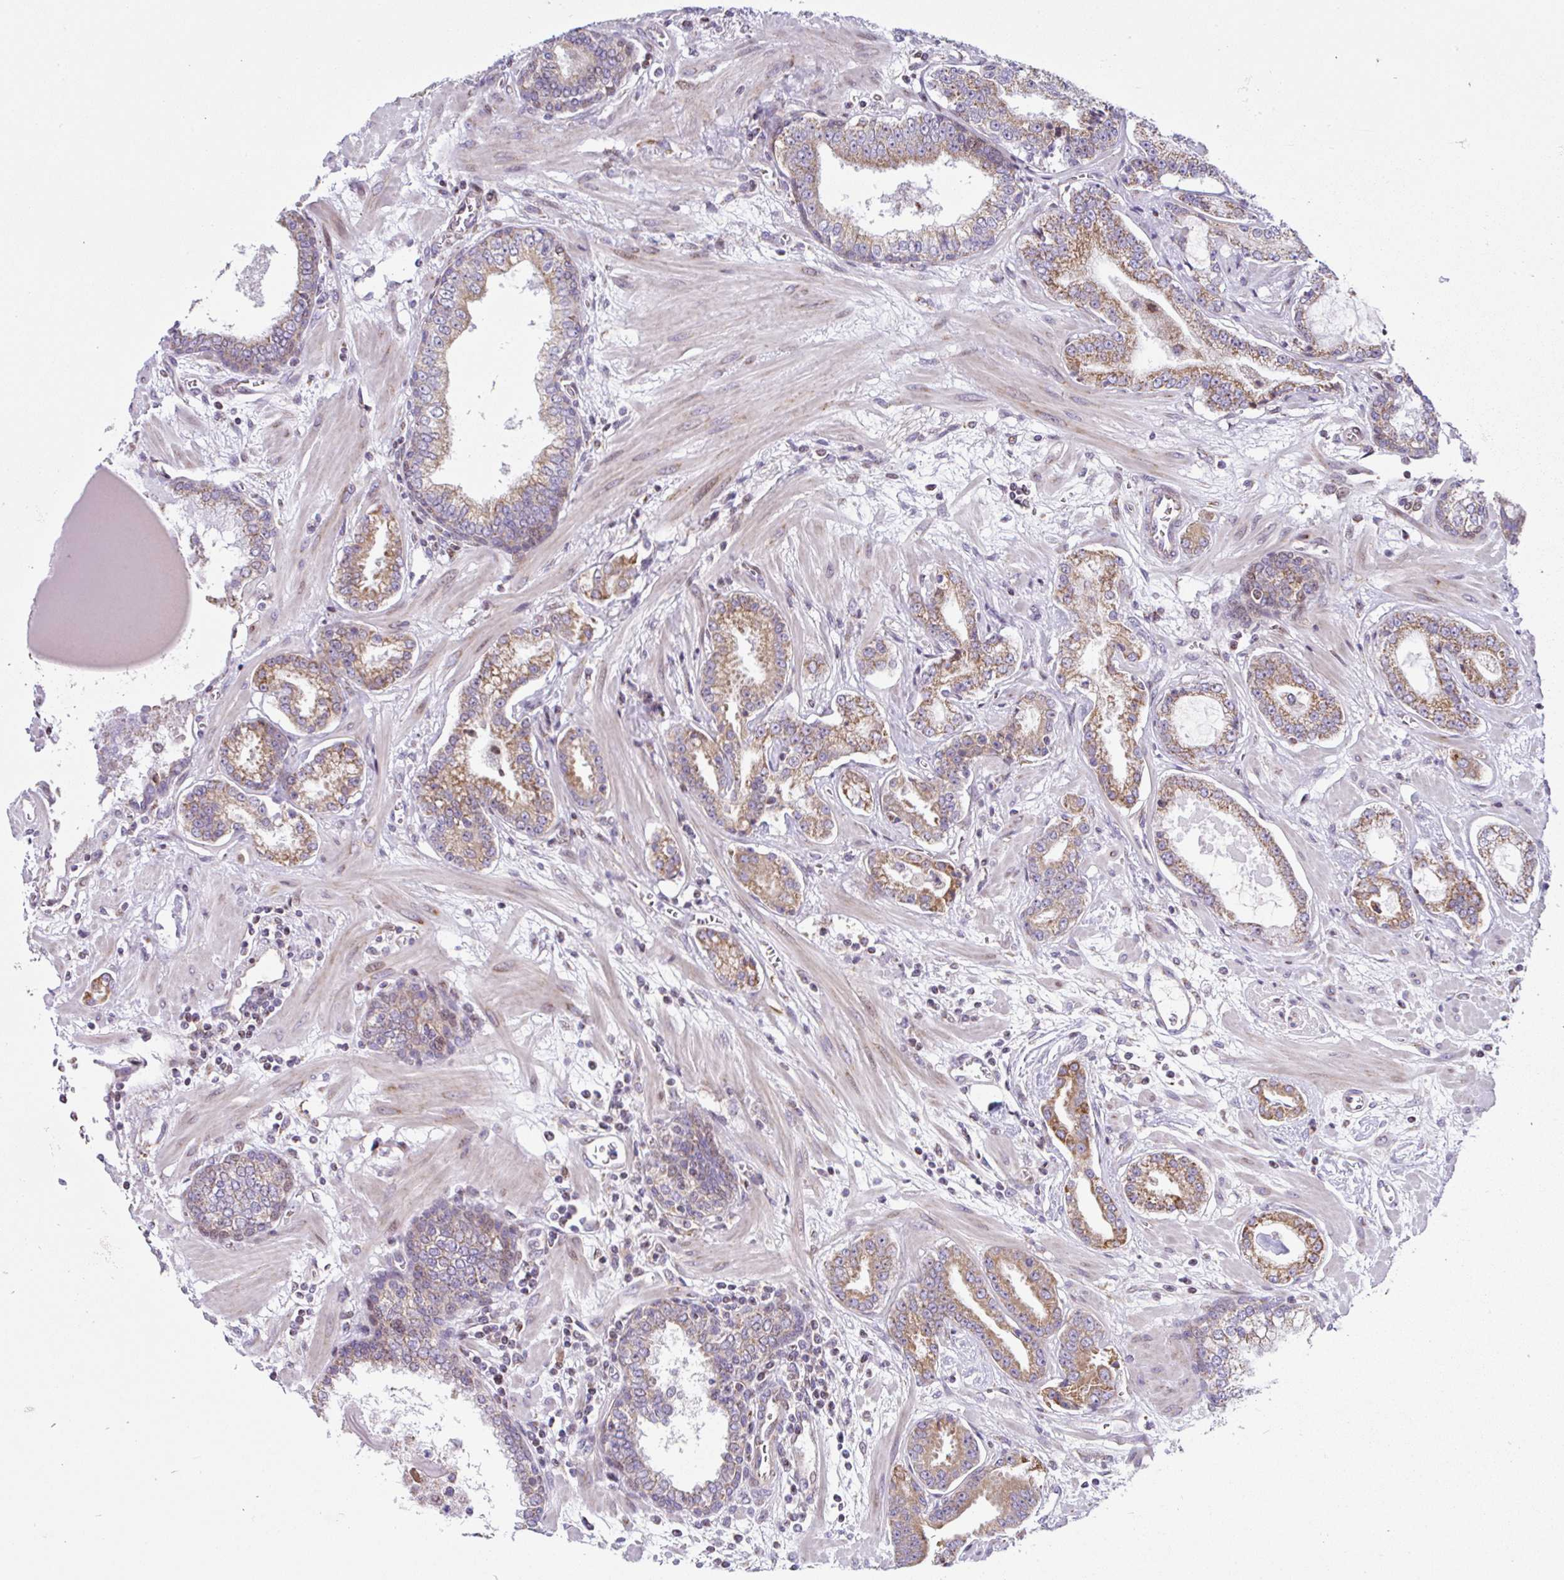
{"staining": {"intensity": "moderate", "quantity": ">75%", "location": "cytoplasmic/membranous"}, "tissue": "prostate cancer", "cell_type": "Tumor cells", "image_type": "cancer", "snomed": [{"axis": "morphology", "description": "Adenocarcinoma, Low grade"}, {"axis": "topography", "description": "Prostate"}], "caption": "Immunohistochemistry of human prostate cancer exhibits medium levels of moderate cytoplasmic/membranous staining in about >75% of tumor cells.", "gene": "FIGNL1", "patient": {"sex": "male", "age": 62}}